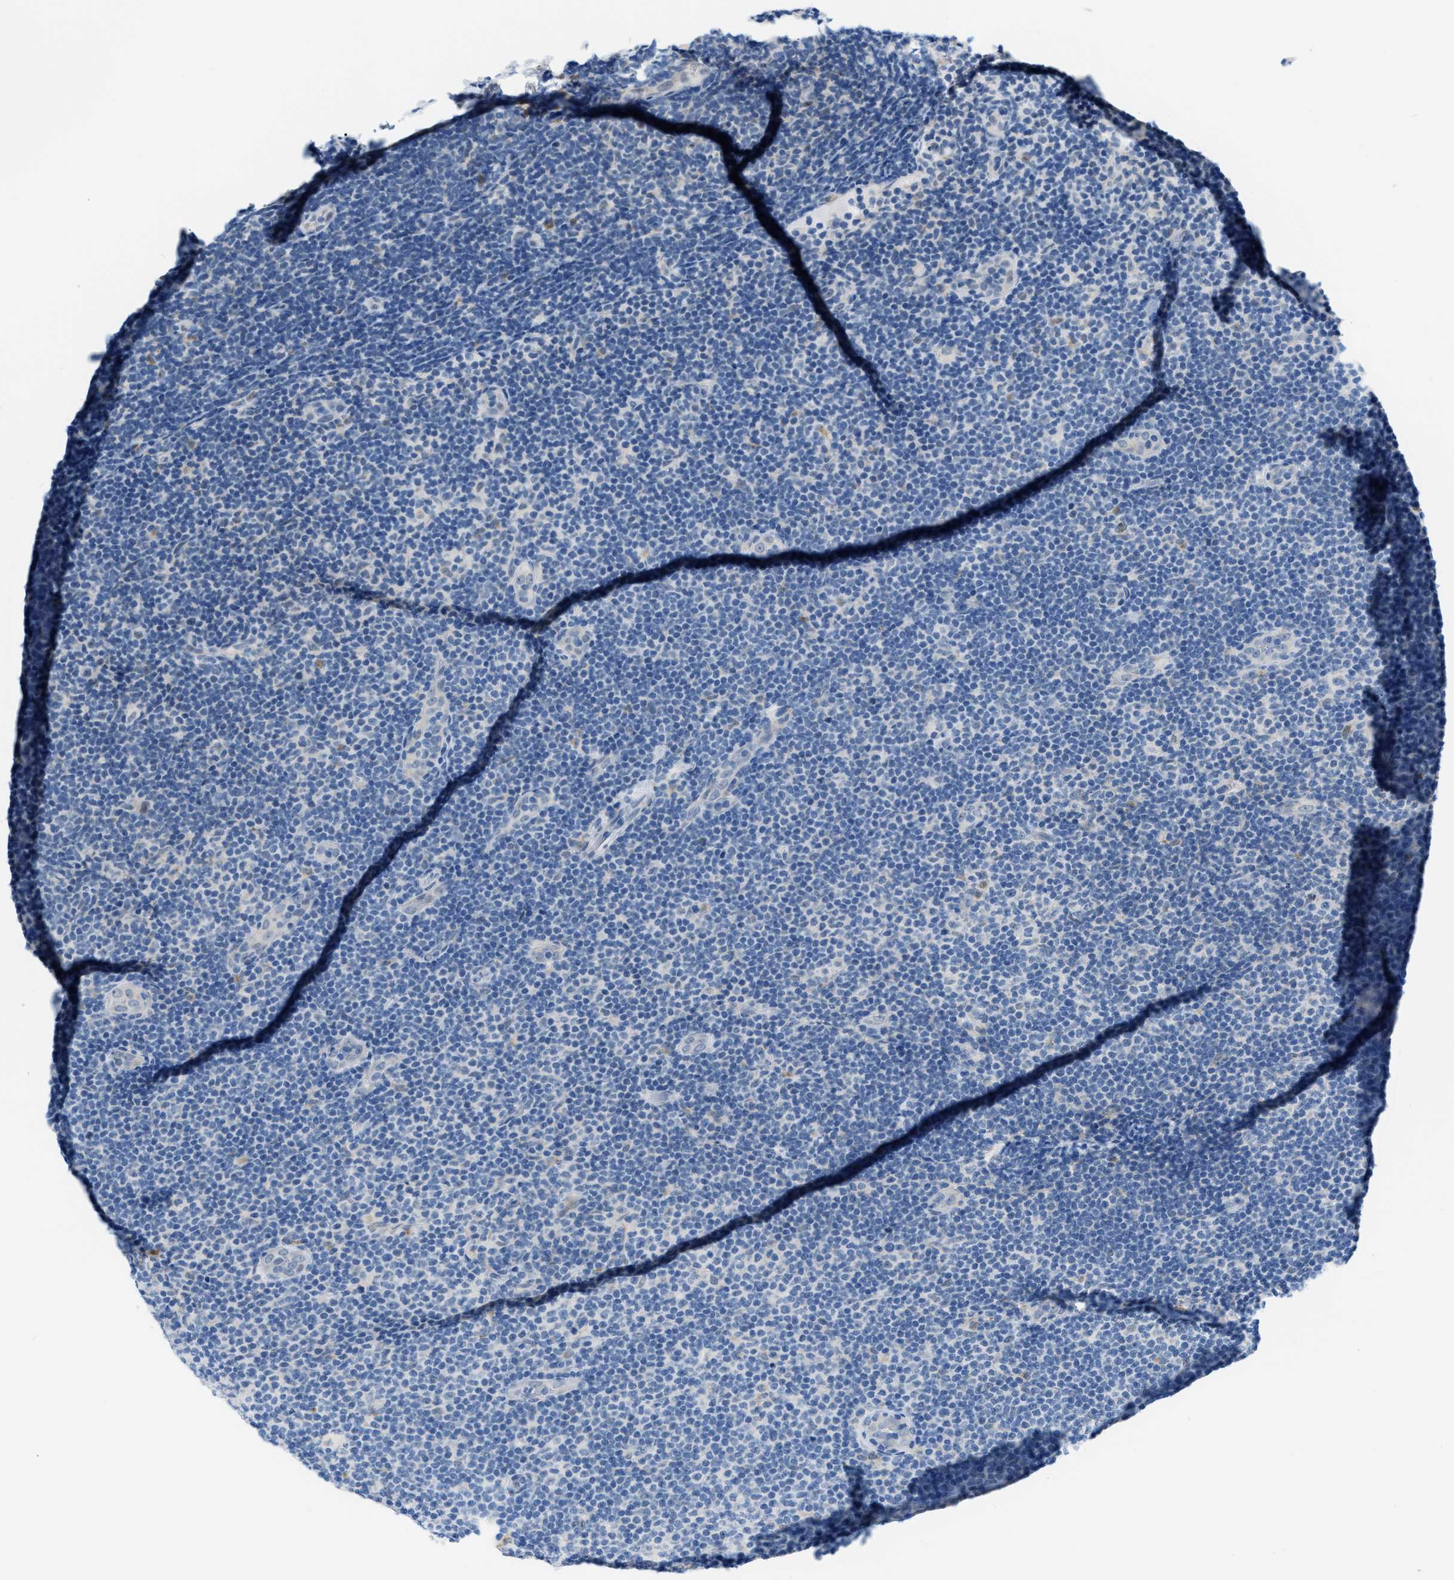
{"staining": {"intensity": "negative", "quantity": "none", "location": "none"}, "tissue": "lymphoma", "cell_type": "Tumor cells", "image_type": "cancer", "snomed": [{"axis": "morphology", "description": "Malignant lymphoma, non-Hodgkin's type, Low grade"}, {"axis": "topography", "description": "Lymph node"}], "caption": "The photomicrograph displays no significant expression in tumor cells of lymphoma.", "gene": "PHRF1", "patient": {"sex": "male", "age": 83}}